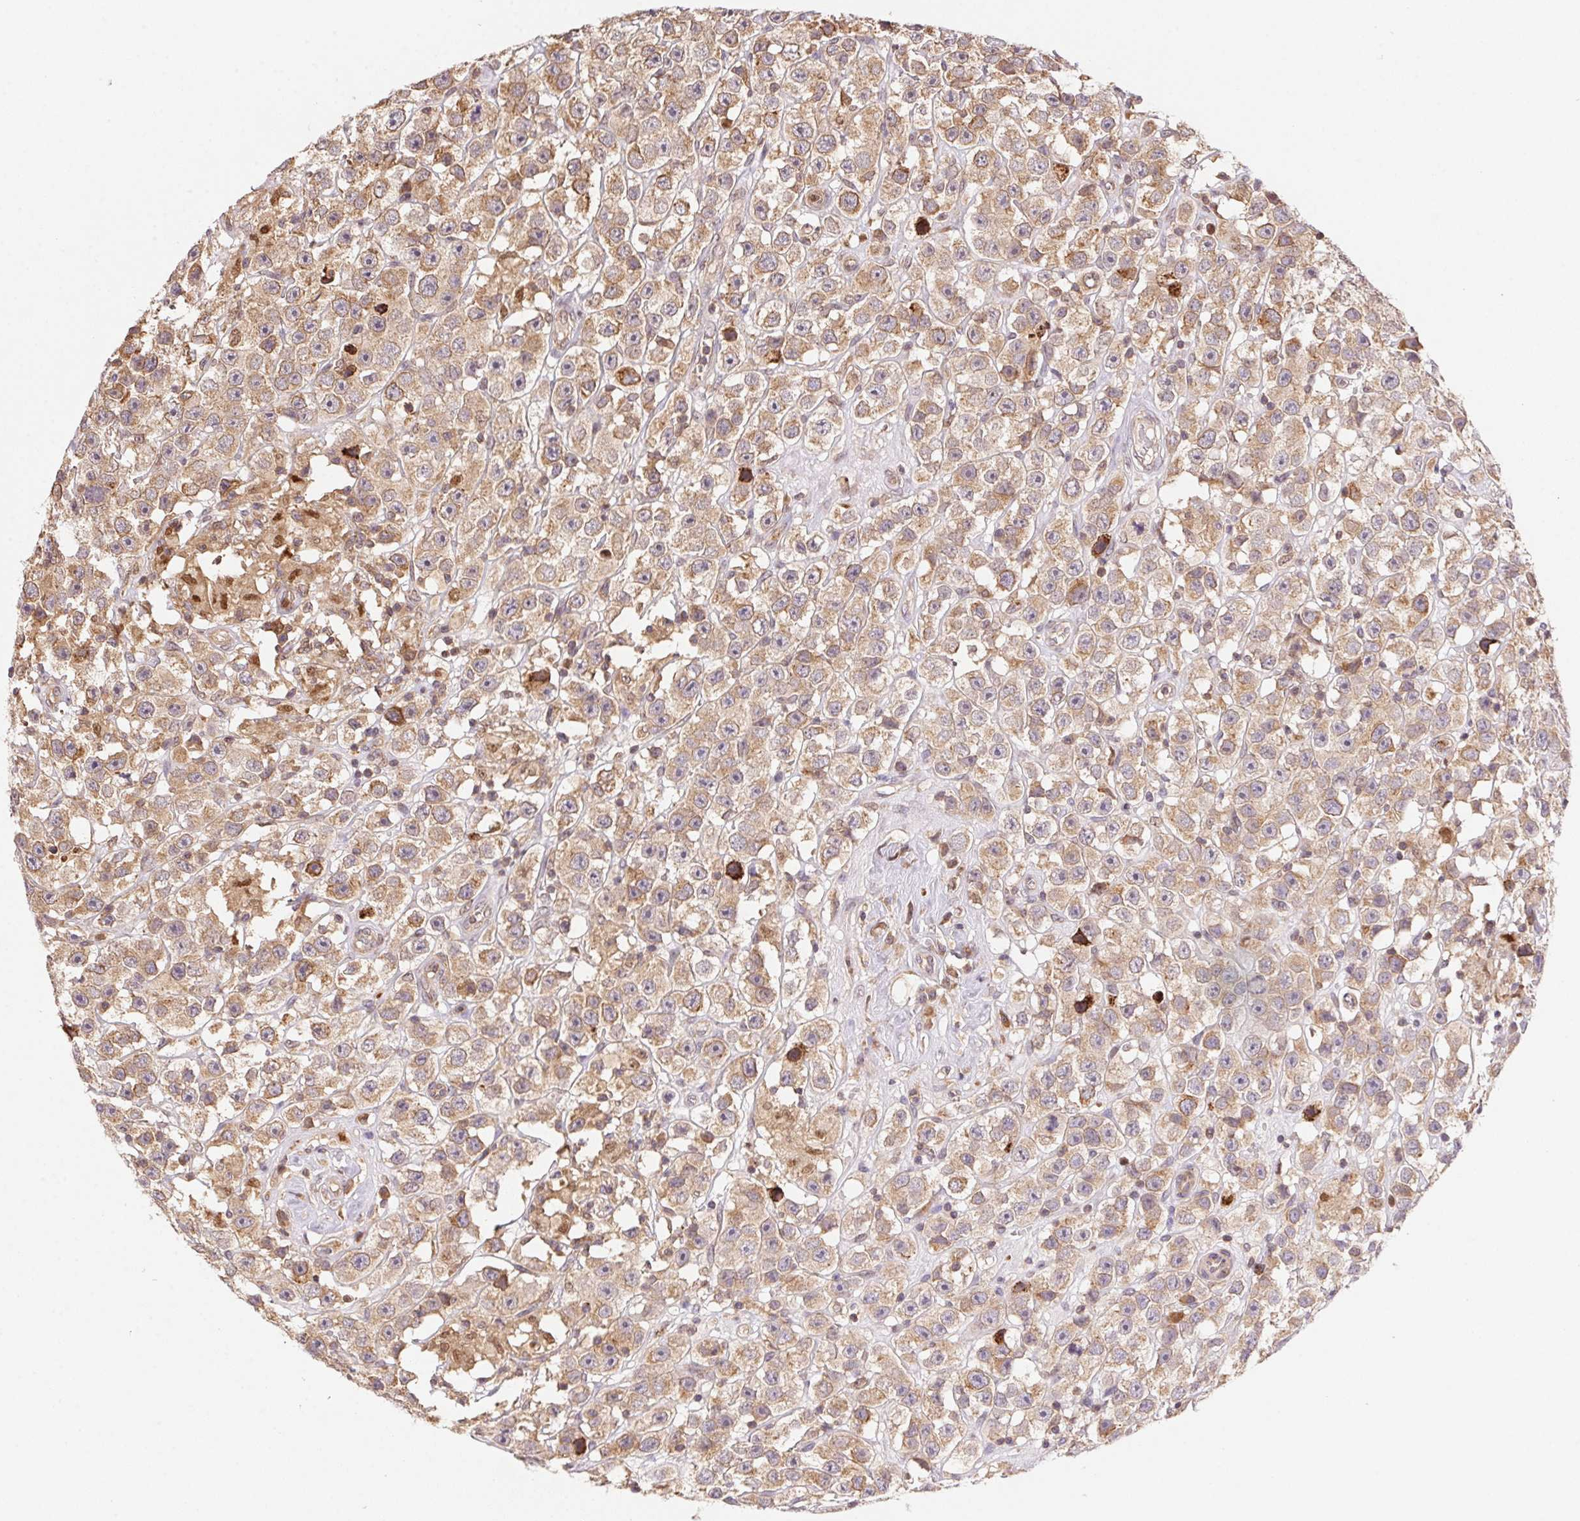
{"staining": {"intensity": "weak", "quantity": ">75%", "location": "cytoplasmic/membranous"}, "tissue": "testis cancer", "cell_type": "Tumor cells", "image_type": "cancer", "snomed": [{"axis": "morphology", "description": "Seminoma, NOS"}, {"axis": "topography", "description": "Testis"}], "caption": "Brown immunohistochemical staining in human testis cancer (seminoma) reveals weak cytoplasmic/membranous expression in about >75% of tumor cells.", "gene": "MEX3D", "patient": {"sex": "male", "age": 45}}